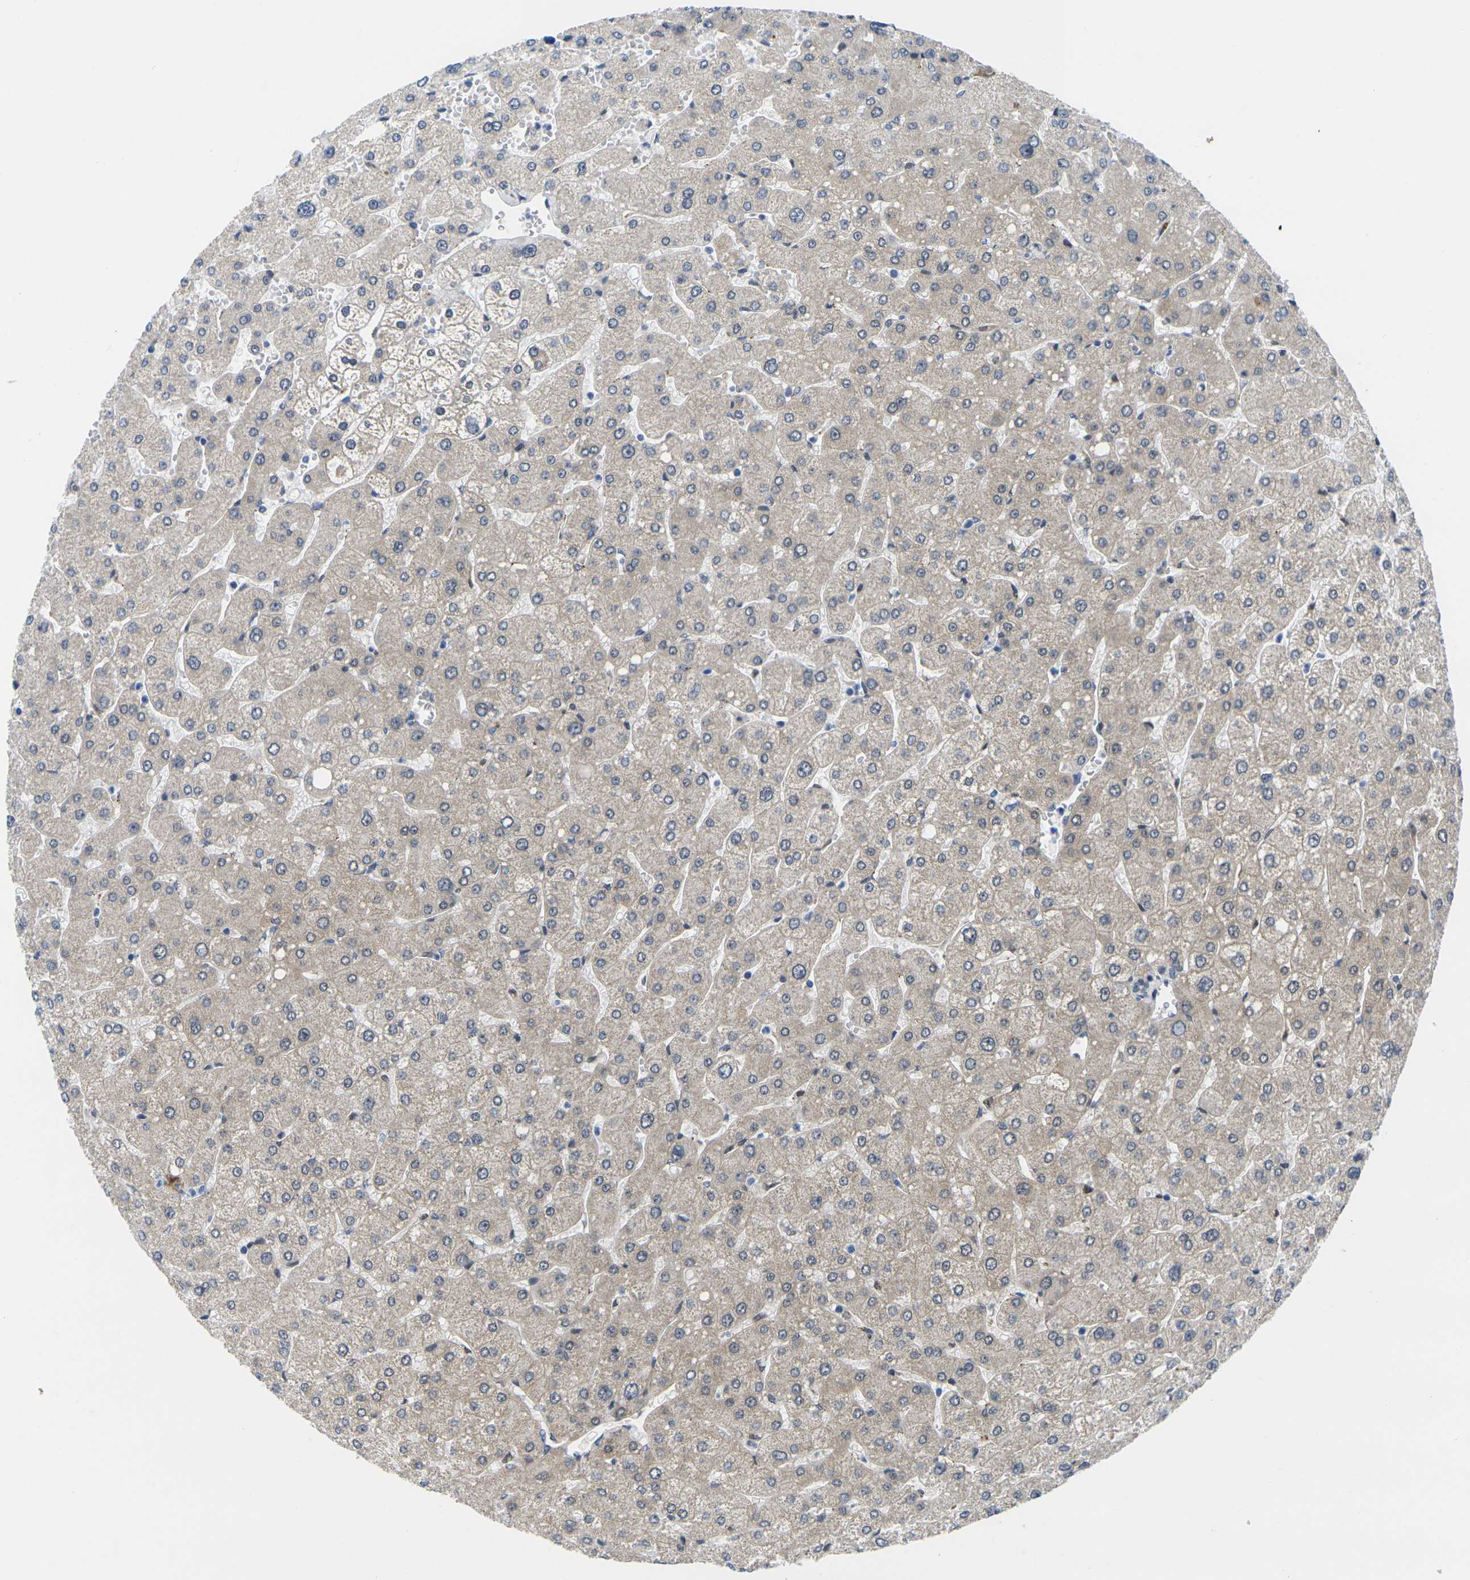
{"staining": {"intensity": "negative", "quantity": "none", "location": "none"}, "tissue": "liver", "cell_type": "Cholangiocytes", "image_type": "normal", "snomed": [{"axis": "morphology", "description": "Normal tissue, NOS"}, {"axis": "topography", "description": "Liver"}], "caption": "A micrograph of liver stained for a protein demonstrates no brown staining in cholangiocytes. The staining was performed using DAB to visualize the protein expression in brown, while the nuclei were stained in blue with hematoxylin (Magnification: 20x).", "gene": "RBM7", "patient": {"sex": "male", "age": 55}}